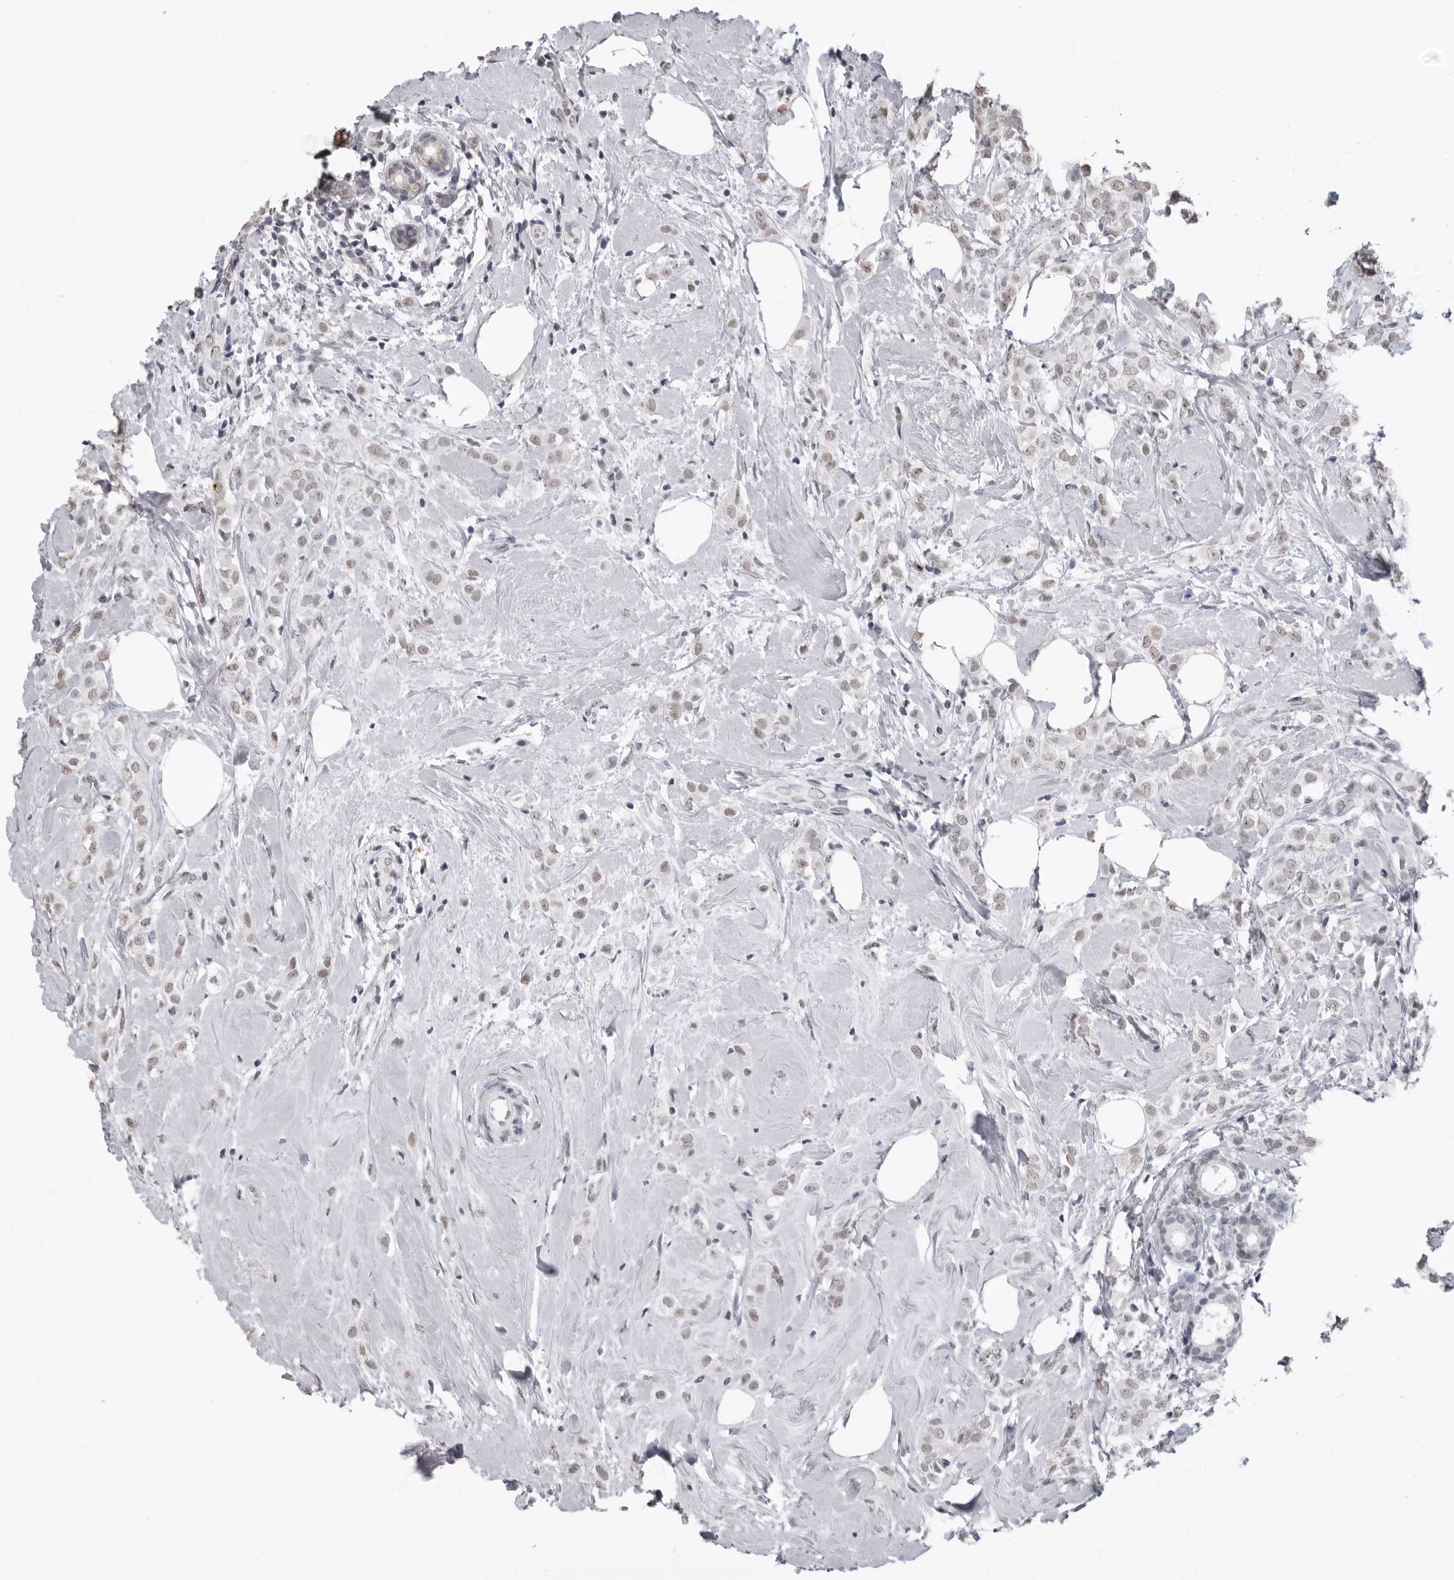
{"staining": {"intensity": "weak", "quantity": ">75%", "location": "nuclear"}, "tissue": "breast cancer", "cell_type": "Tumor cells", "image_type": "cancer", "snomed": [{"axis": "morphology", "description": "Lobular carcinoma"}, {"axis": "topography", "description": "Breast"}], "caption": "Lobular carcinoma (breast) stained with immunohistochemistry (IHC) shows weak nuclear staining in approximately >75% of tumor cells.", "gene": "HEPACAM", "patient": {"sex": "female", "age": 47}}